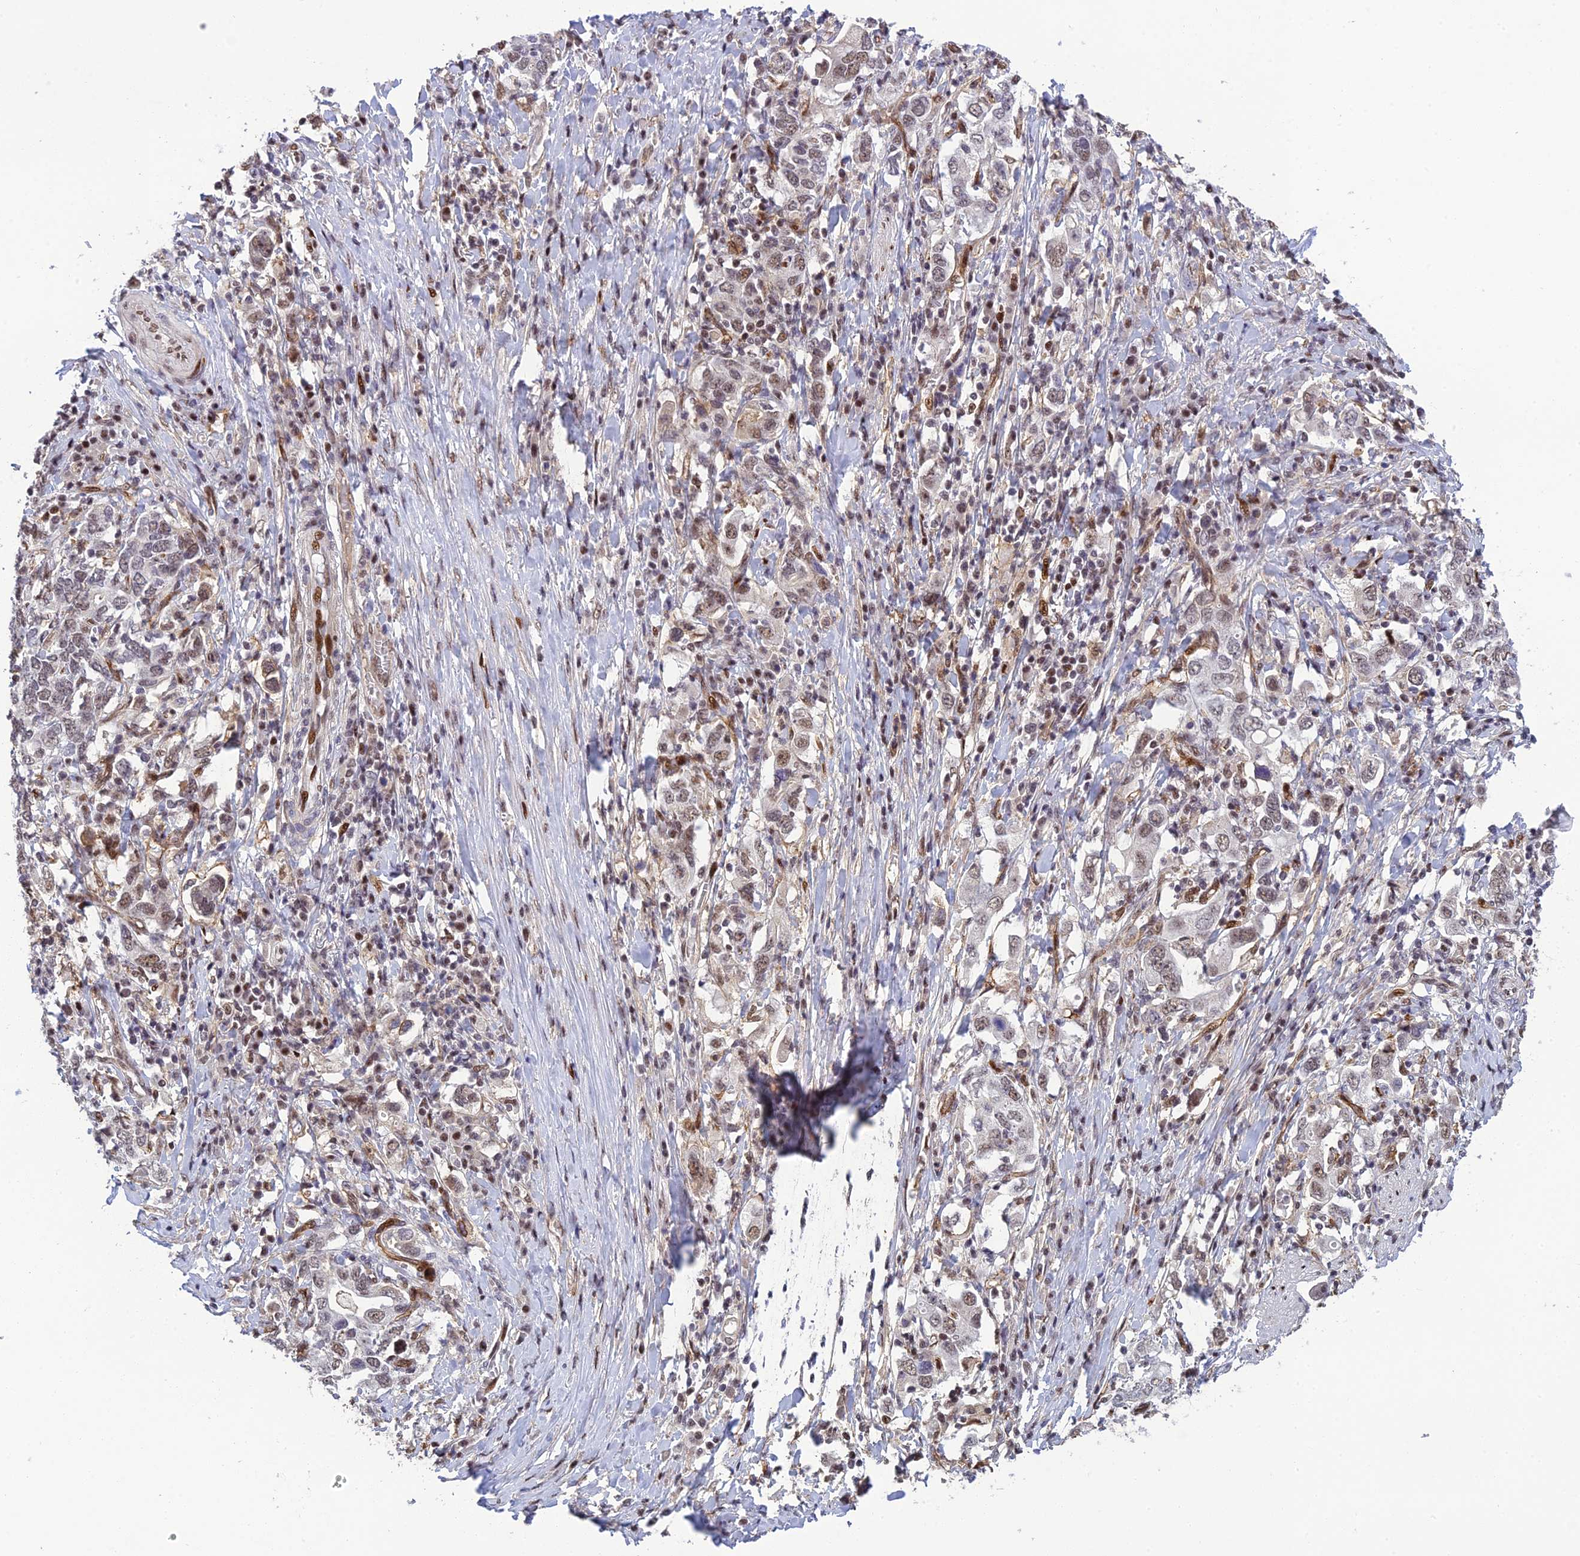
{"staining": {"intensity": "weak", "quantity": "25%-75%", "location": "nuclear"}, "tissue": "stomach cancer", "cell_type": "Tumor cells", "image_type": "cancer", "snomed": [{"axis": "morphology", "description": "Adenocarcinoma, NOS"}, {"axis": "topography", "description": "Stomach, upper"}, {"axis": "topography", "description": "Stomach"}], "caption": "Immunohistochemistry image of neoplastic tissue: human adenocarcinoma (stomach) stained using immunohistochemistry reveals low levels of weak protein expression localized specifically in the nuclear of tumor cells, appearing as a nuclear brown color.", "gene": "RANBP3", "patient": {"sex": "male", "age": 62}}